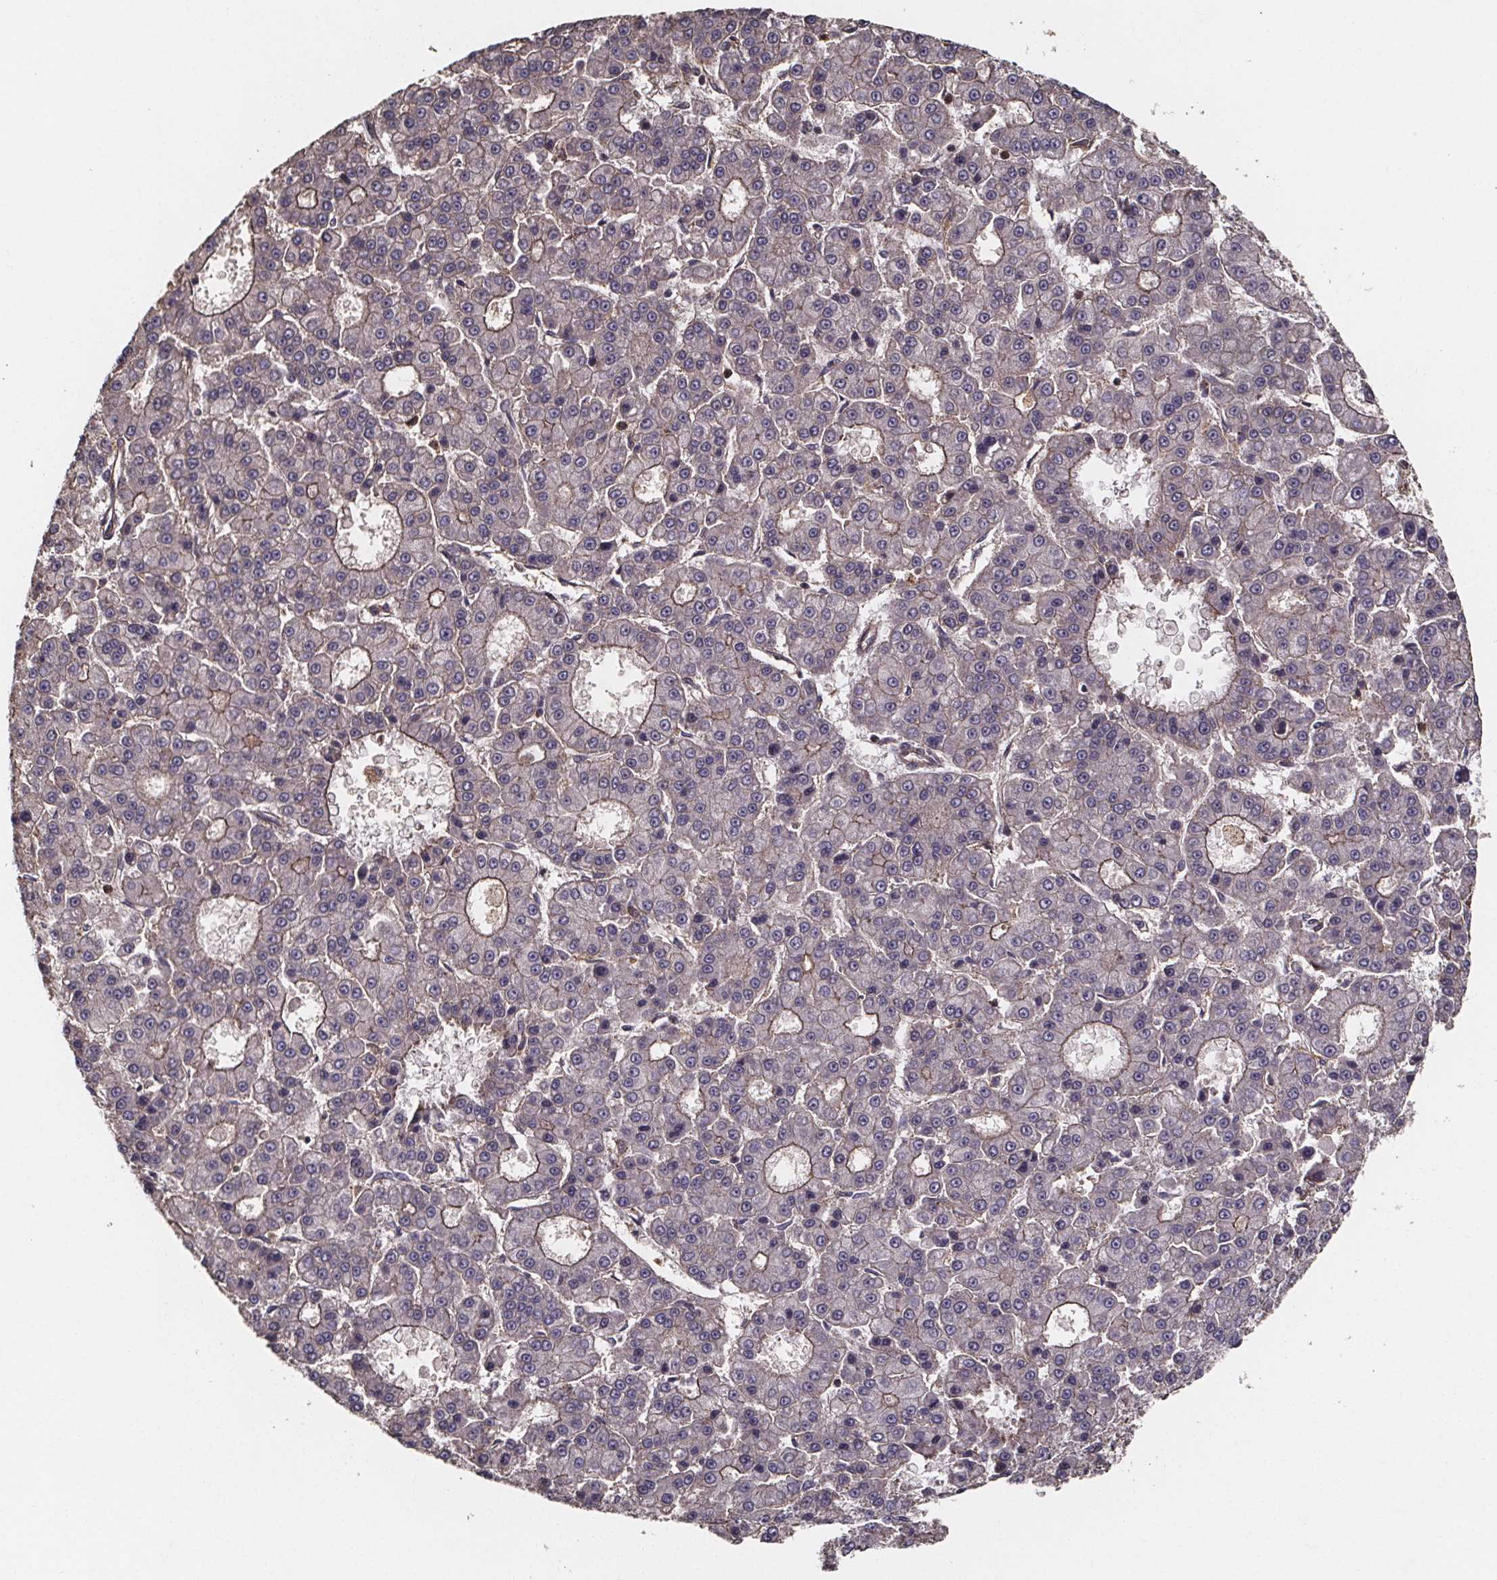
{"staining": {"intensity": "moderate", "quantity": "<25%", "location": "cytoplasmic/membranous"}, "tissue": "liver cancer", "cell_type": "Tumor cells", "image_type": "cancer", "snomed": [{"axis": "morphology", "description": "Carcinoma, Hepatocellular, NOS"}, {"axis": "topography", "description": "Liver"}], "caption": "Hepatocellular carcinoma (liver) was stained to show a protein in brown. There is low levels of moderate cytoplasmic/membranous expression in about <25% of tumor cells.", "gene": "ZNF879", "patient": {"sex": "male", "age": 70}}